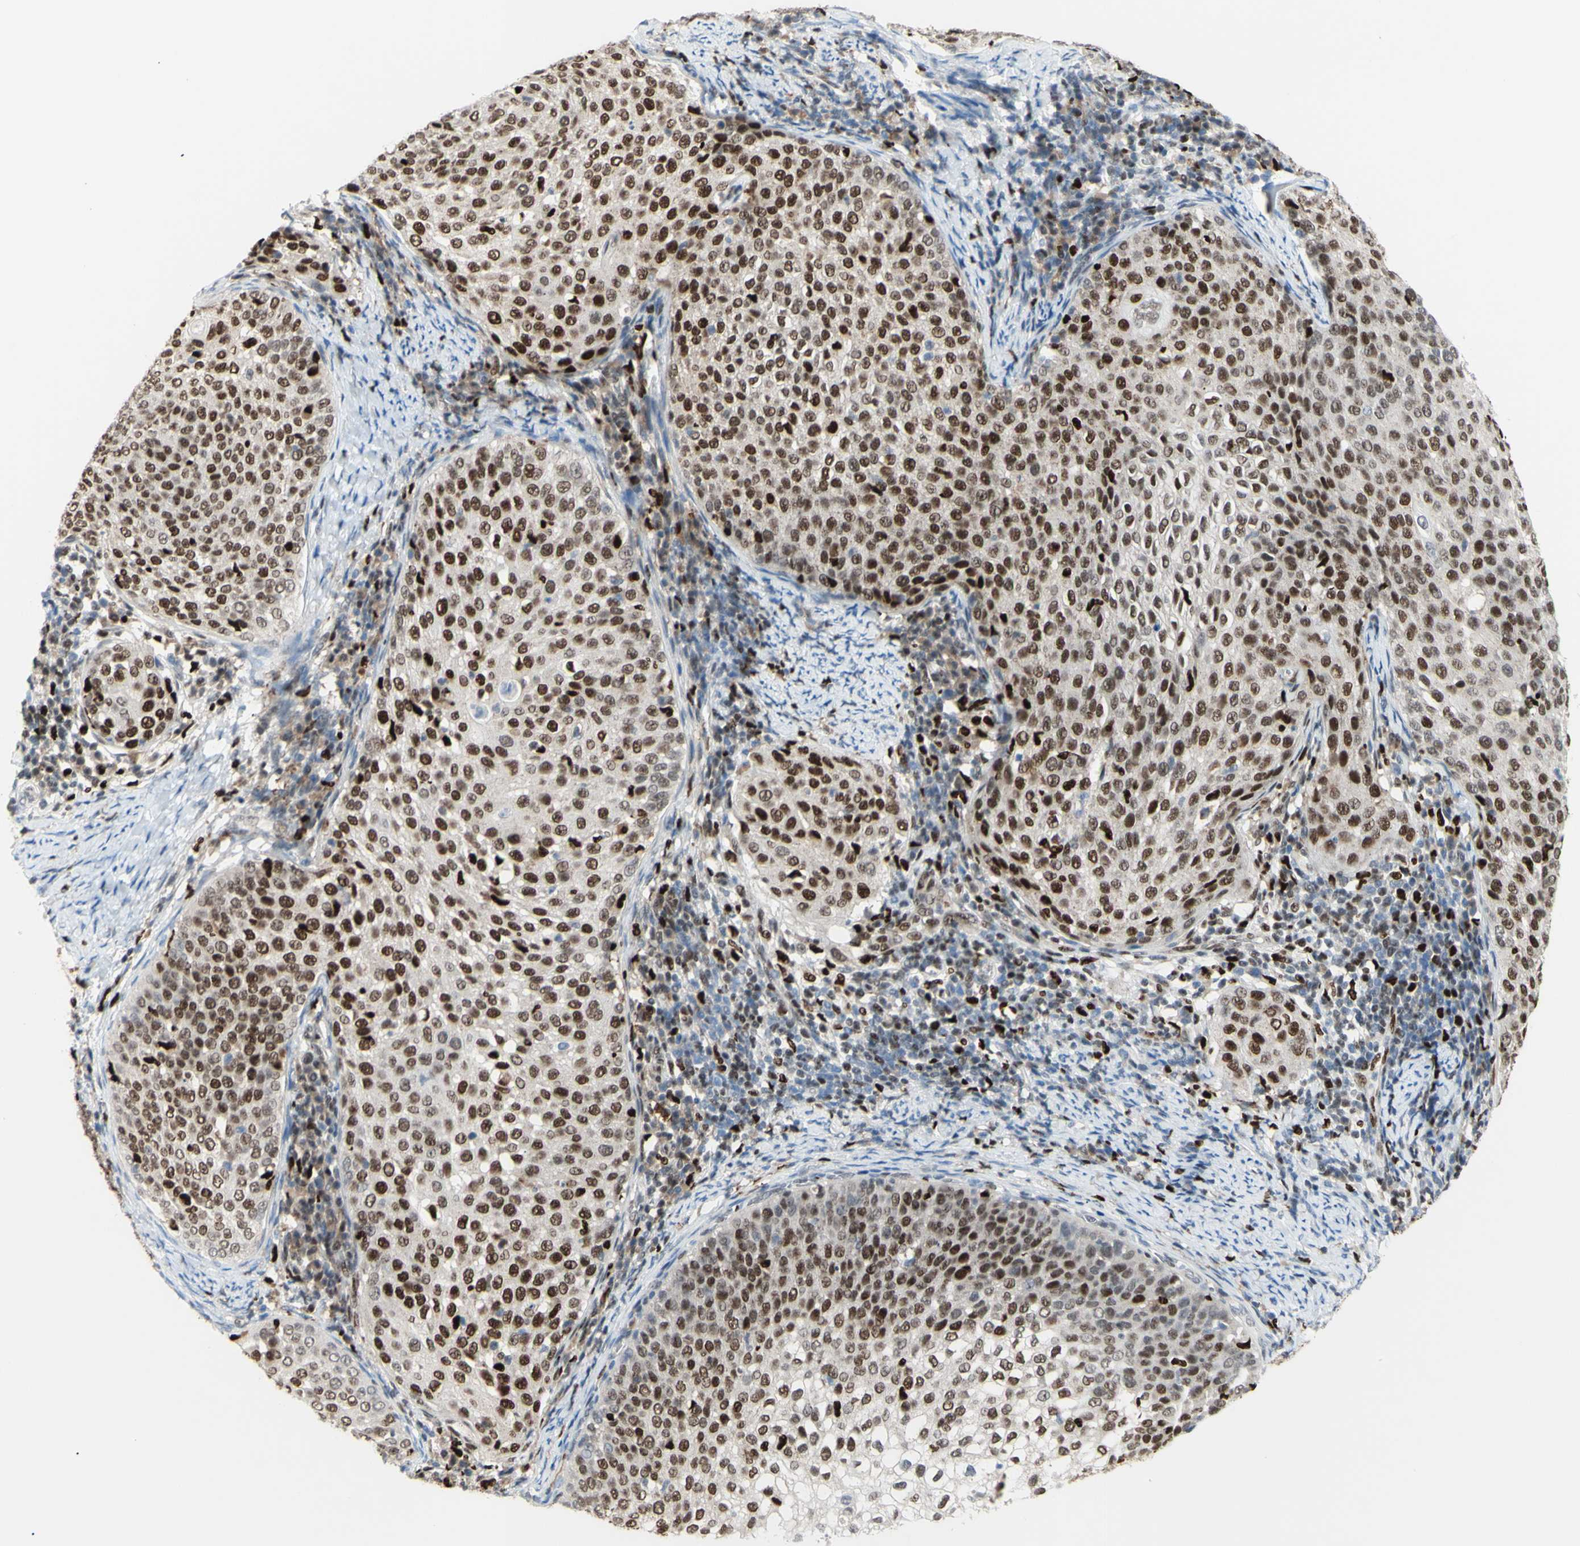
{"staining": {"intensity": "strong", "quantity": ">75%", "location": "cytoplasmic/membranous,nuclear"}, "tissue": "cervical cancer", "cell_type": "Tumor cells", "image_type": "cancer", "snomed": [{"axis": "morphology", "description": "Squamous cell carcinoma, NOS"}, {"axis": "topography", "description": "Cervix"}], "caption": "Cervical cancer (squamous cell carcinoma) stained for a protein (brown) shows strong cytoplasmic/membranous and nuclear positive expression in approximately >75% of tumor cells.", "gene": "EED", "patient": {"sex": "female", "age": 51}}